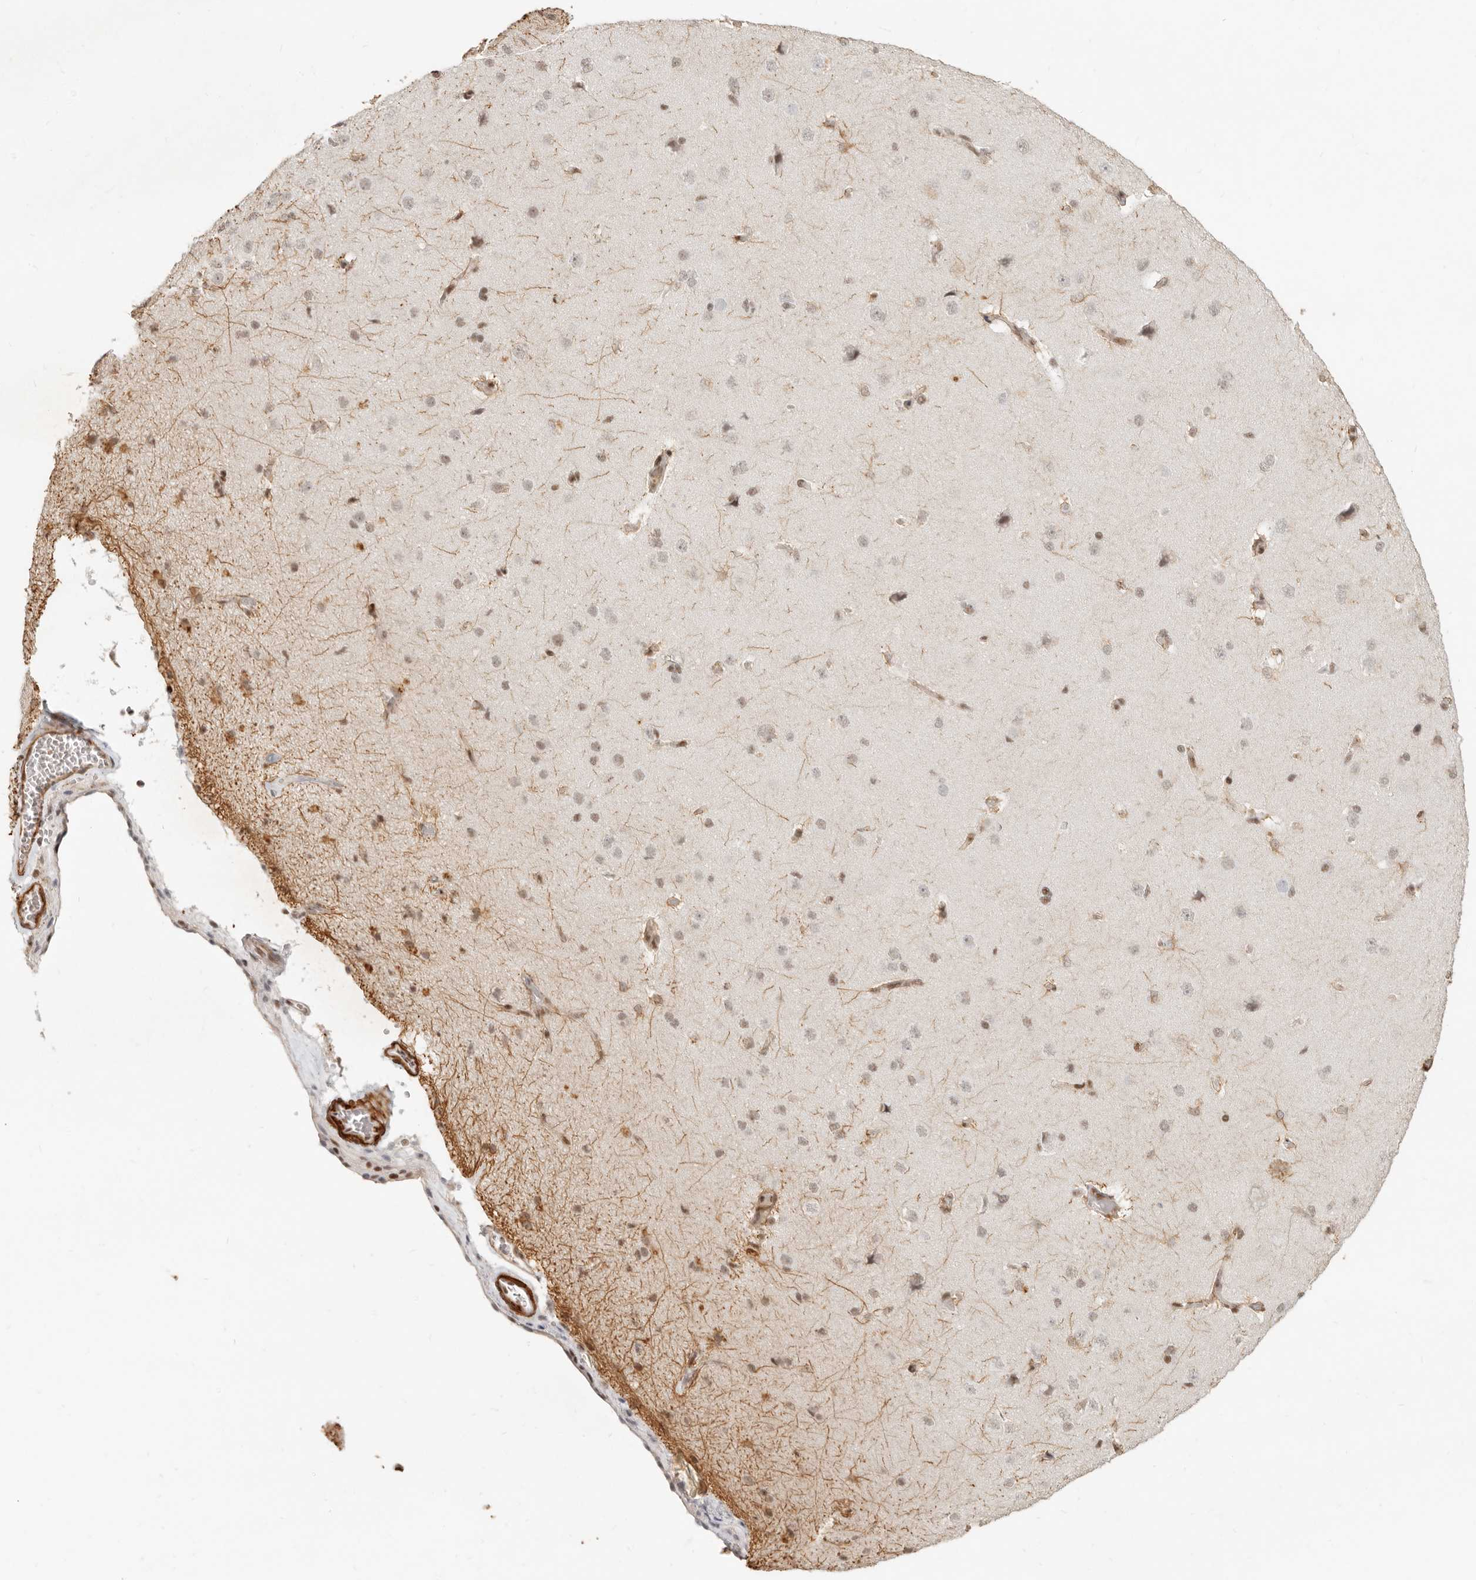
{"staining": {"intensity": "weak", "quantity": ">75%", "location": "cytoplasmic/membranous"}, "tissue": "cerebral cortex", "cell_type": "Endothelial cells", "image_type": "normal", "snomed": [{"axis": "morphology", "description": "Normal tissue, NOS"}, {"axis": "topography", "description": "Cerebral cortex"}], "caption": "Endothelial cells demonstrate low levels of weak cytoplasmic/membranous expression in about >75% of cells in normal human cerebral cortex.", "gene": "GABPA", "patient": {"sex": "male", "age": 62}}